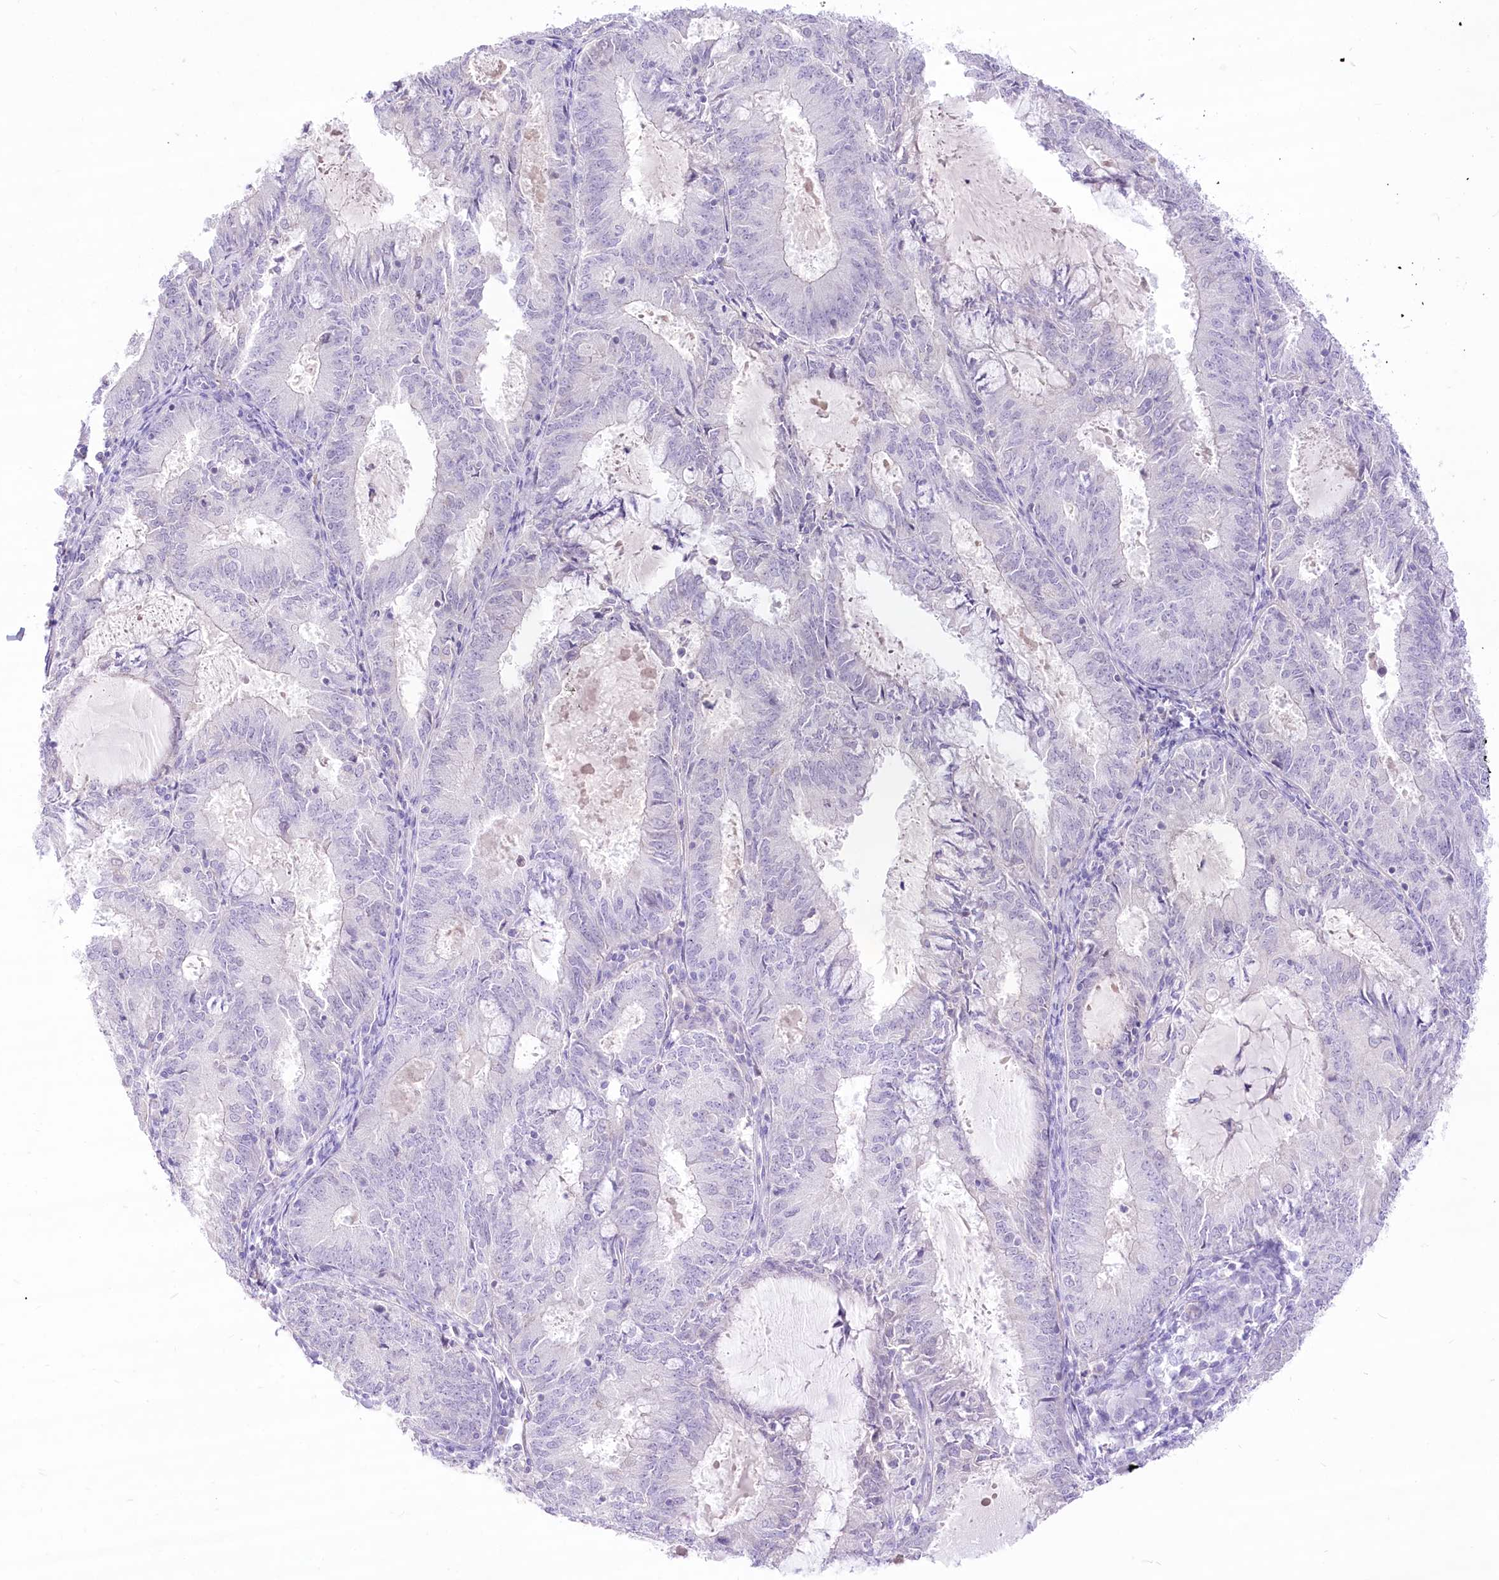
{"staining": {"intensity": "negative", "quantity": "none", "location": "none"}, "tissue": "endometrial cancer", "cell_type": "Tumor cells", "image_type": "cancer", "snomed": [{"axis": "morphology", "description": "Adenocarcinoma, NOS"}, {"axis": "topography", "description": "Endometrium"}], "caption": "The immunohistochemistry (IHC) image has no significant expression in tumor cells of endometrial adenocarcinoma tissue. The staining is performed using DAB (3,3'-diaminobenzidine) brown chromogen with nuclei counter-stained in using hematoxylin.", "gene": "HELT", "patient": {"sex": "female", "age": 57}}